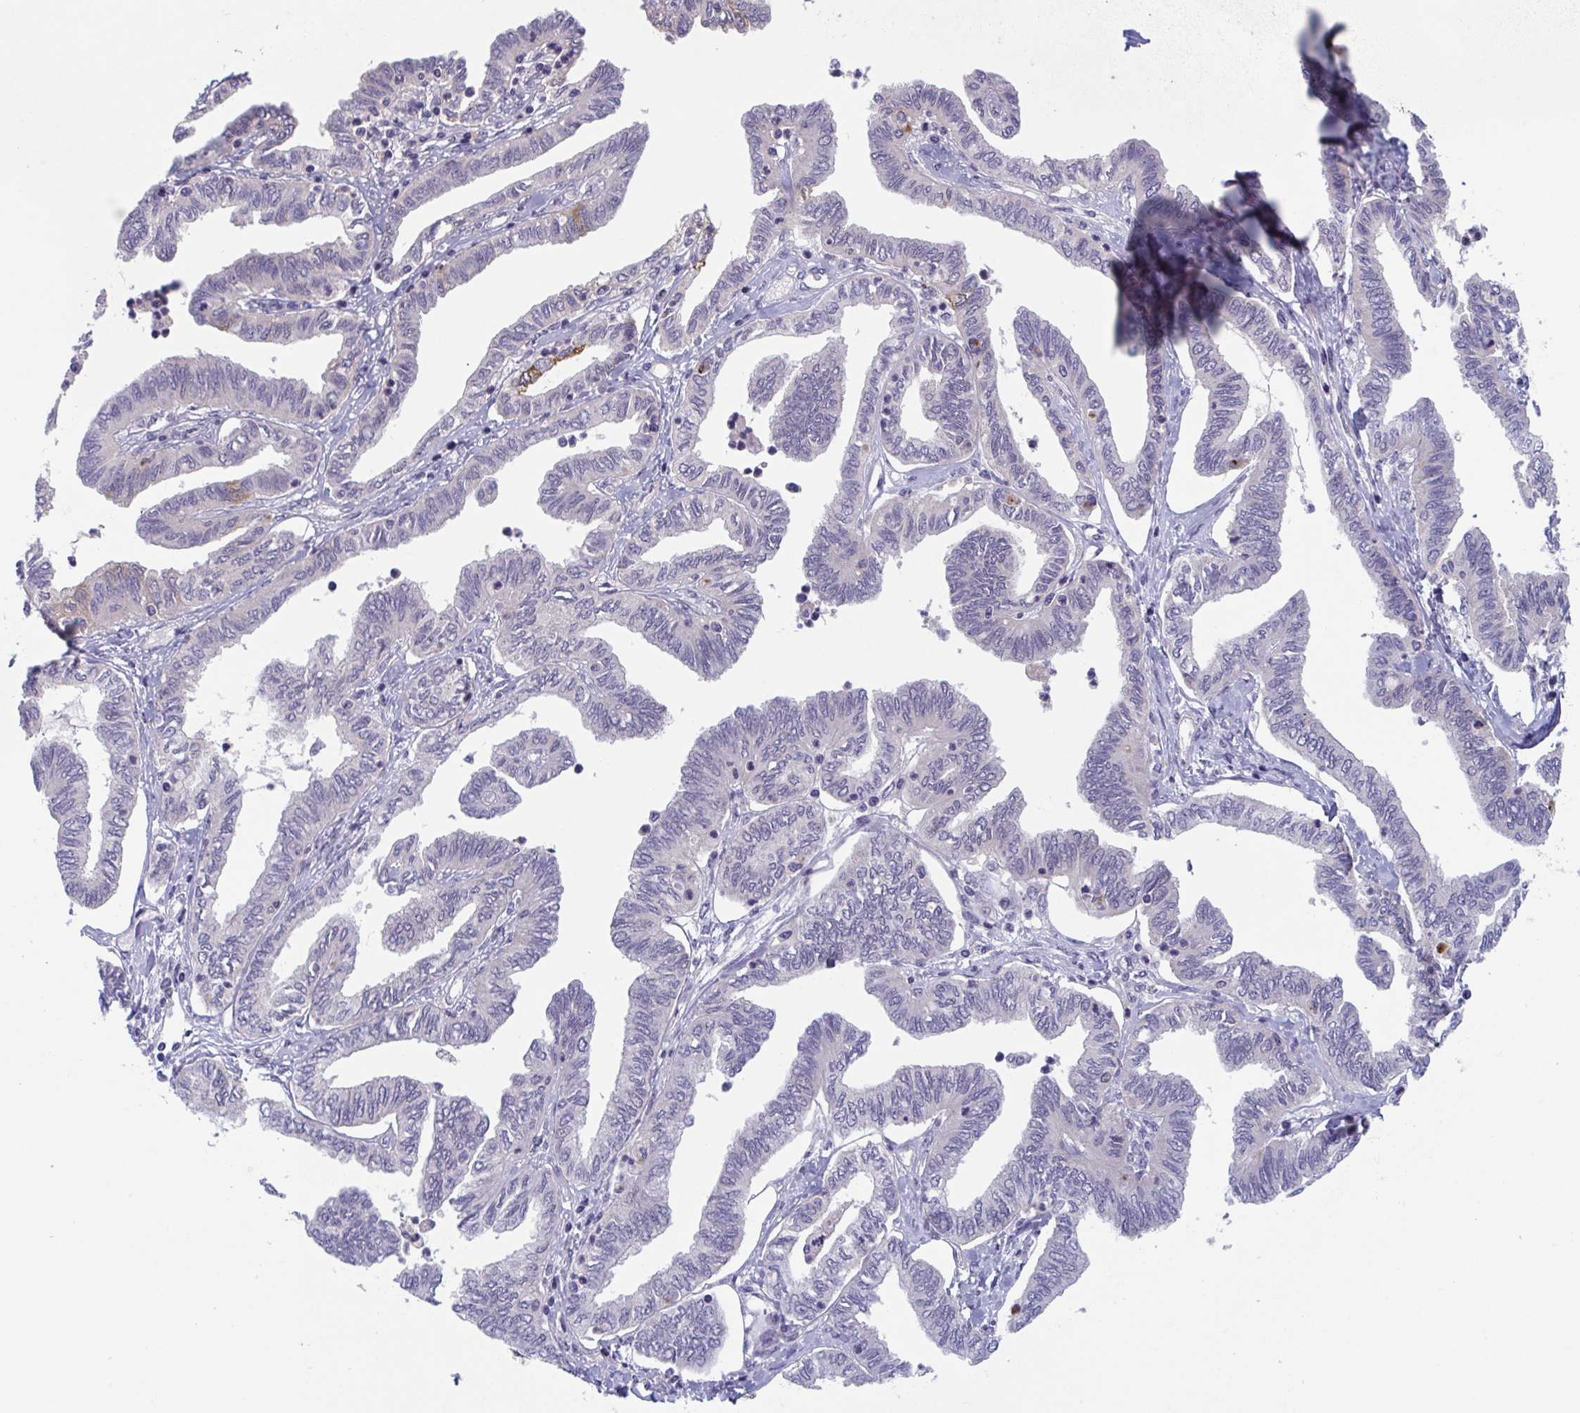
{"staining": {"intensity": "negative", "quantity": "none", "location": "none"}, "tissue": "ovarian cancer", "cell_type": "Tumor cells", "image_type": "cancer", "snomed": [{"axis": "morphology", "description": "Carcinoma, endometroid"}, {"axis": "topography", "description": "Ovary"}], "caption": "Endometroid carcinoma (ovarian) stained for a protein using immunohistochemistry shows no positivity tumor cells.", "gene": "RIOK1", "patient": {"sex": "female", "age": 70}}